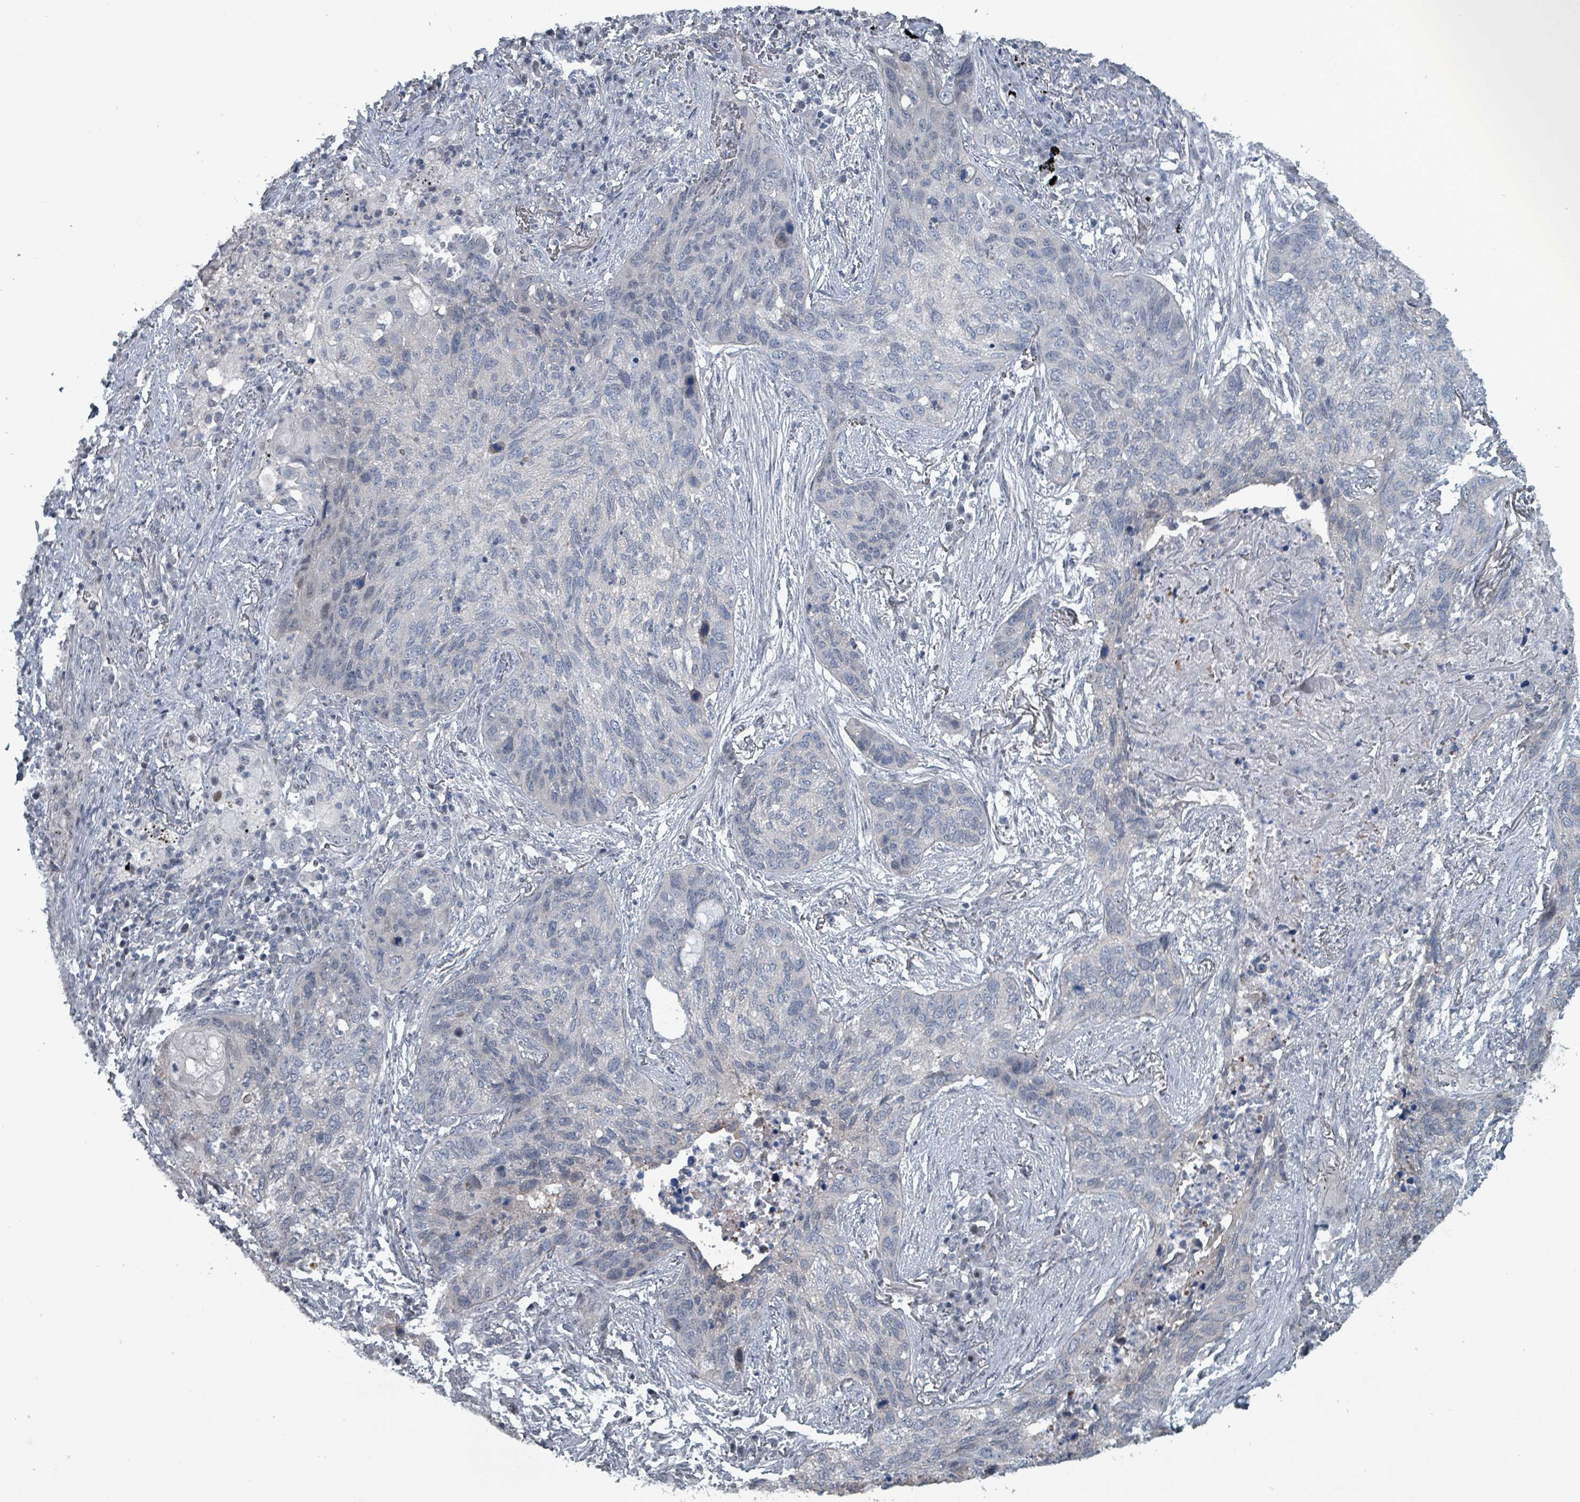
{"staining": {"intensity": "negative", "quantity": "none", "location": "none"}, "tissue": "lung cancer", "cell_type": "Tumor cells", "image_type": "cancer", "snomed": [{"axis": "morphology", "description": "Squamous cell carcinoma, NOS"}, {"axis": "topography", "description": "Lung"}], "caption": "Immunohistochemistry of lung squamous cell carcinoma shows no positivity in tumor cells. Nuclei are stained in blue.", "gene": "BIVM", "patient": {"sex": "female", "age": 63}}